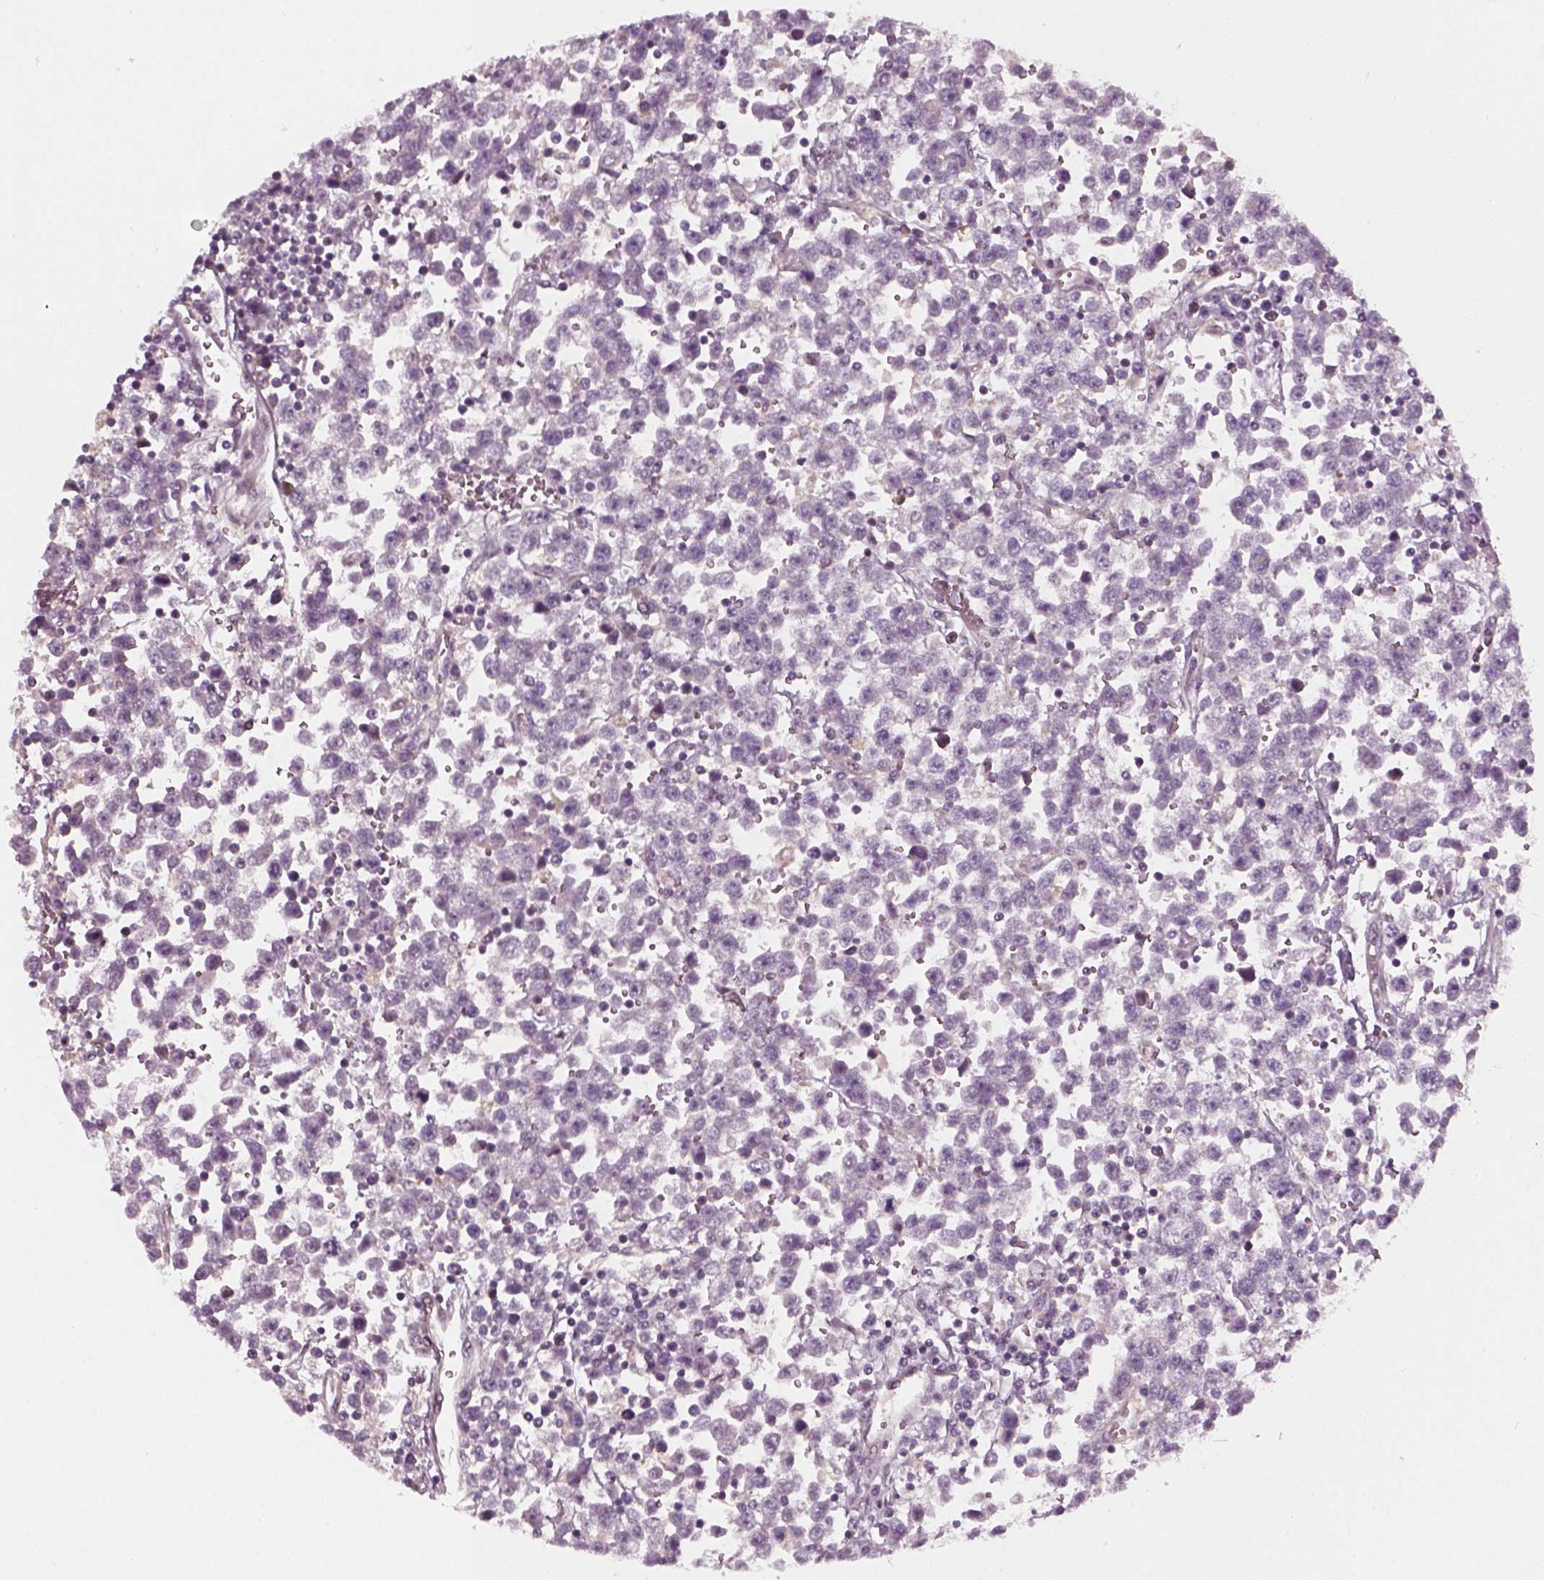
{"staining": {"intensity": "negative", "quantity": "none", "location": "none"}, "tissue": "testis cancer", "cell_type": "Tumor cells", "image_type": "cancer", "snomed": [{"axis": "morphology", "description": "Seminoma, NOS"}, {"axis": "topography", "description": "Testis"}], "caption": "An image of human testis cancer is negative for staining in tumor cells.", "gene": "DNASE1L1", "patient": {"sex": "male", "age": 34}}